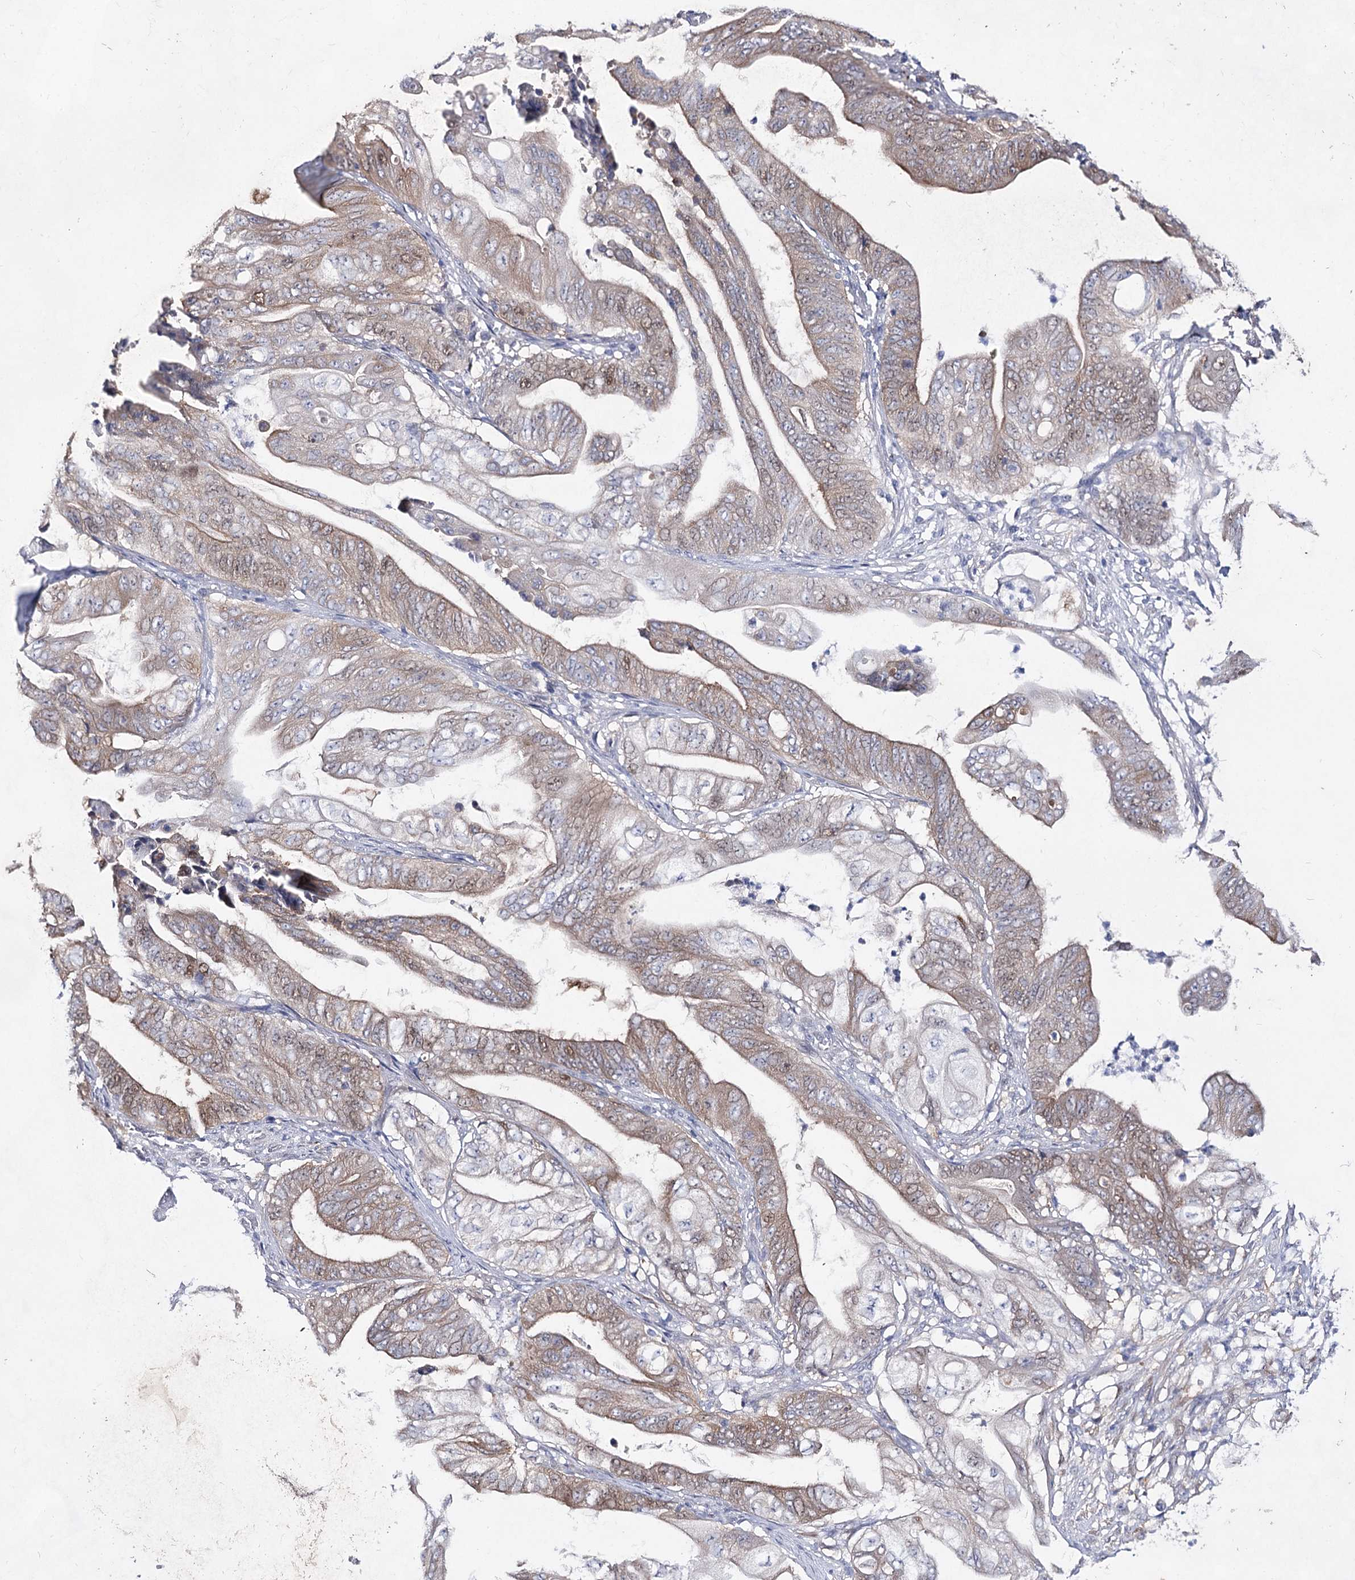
{"staining": {"intensity": "moderate", "quantity": ">75%", "location": "cytoplasmic/membranous,nuclear"}, "tissue": "stomach cancer", "cell_type": "Tumor cells", "image_type": "cancer", "snomed": [{"axis": "morphology", "description": "Adenocarcinoma, NOS"}, {"axis": "topography", "description": "Stomach"}], "caption": "This image exhibits immunohistochemistry staining of human stomach adenocarcinoma, with medium moderate cytoplasmic/membranous and nuclear staining in about >75% of tumor cells.", "gene": "UGDH", "patient": {"sex": "female", "age": 73}}